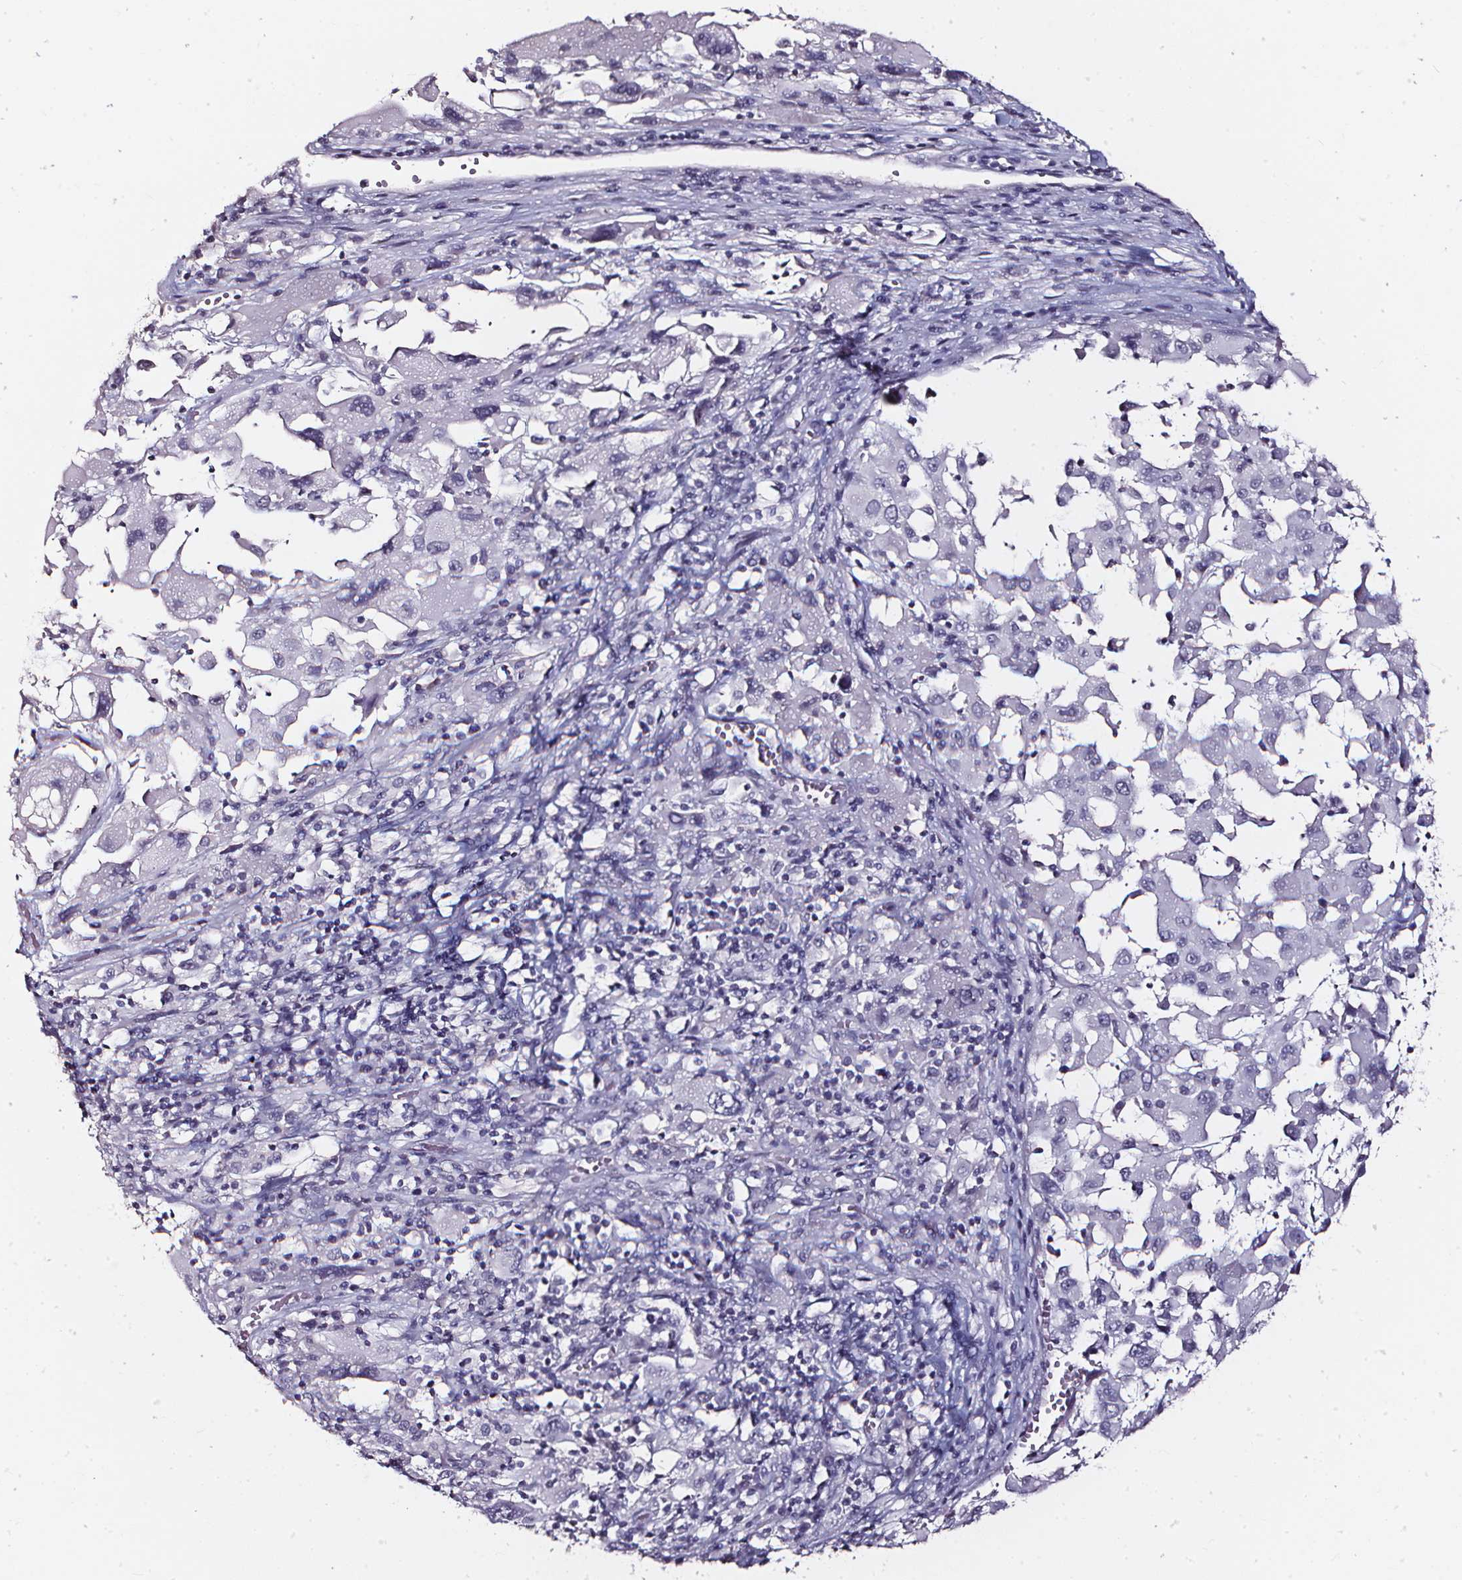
{"staining": {"intensity": "negative", "quantity": "none", "location": "none"}, "tissue": "melanoma", "cell_type": "Tumor cells", "image_type": "cancer", "snomed": [{"axis": "morphology", "description": "Malignant melanoma, Metastatic site"}, {"axis": "topography", "description": "Soft tissue"}], "caption": "Immunohistochemistry (IHC) photomicrograph of neoplastic tissue: human melanoma stained with DAB shows no significant protein expression in tumor cells.", "gene": "DEFA5", "patient": {"sex": "male", "age": 50}}